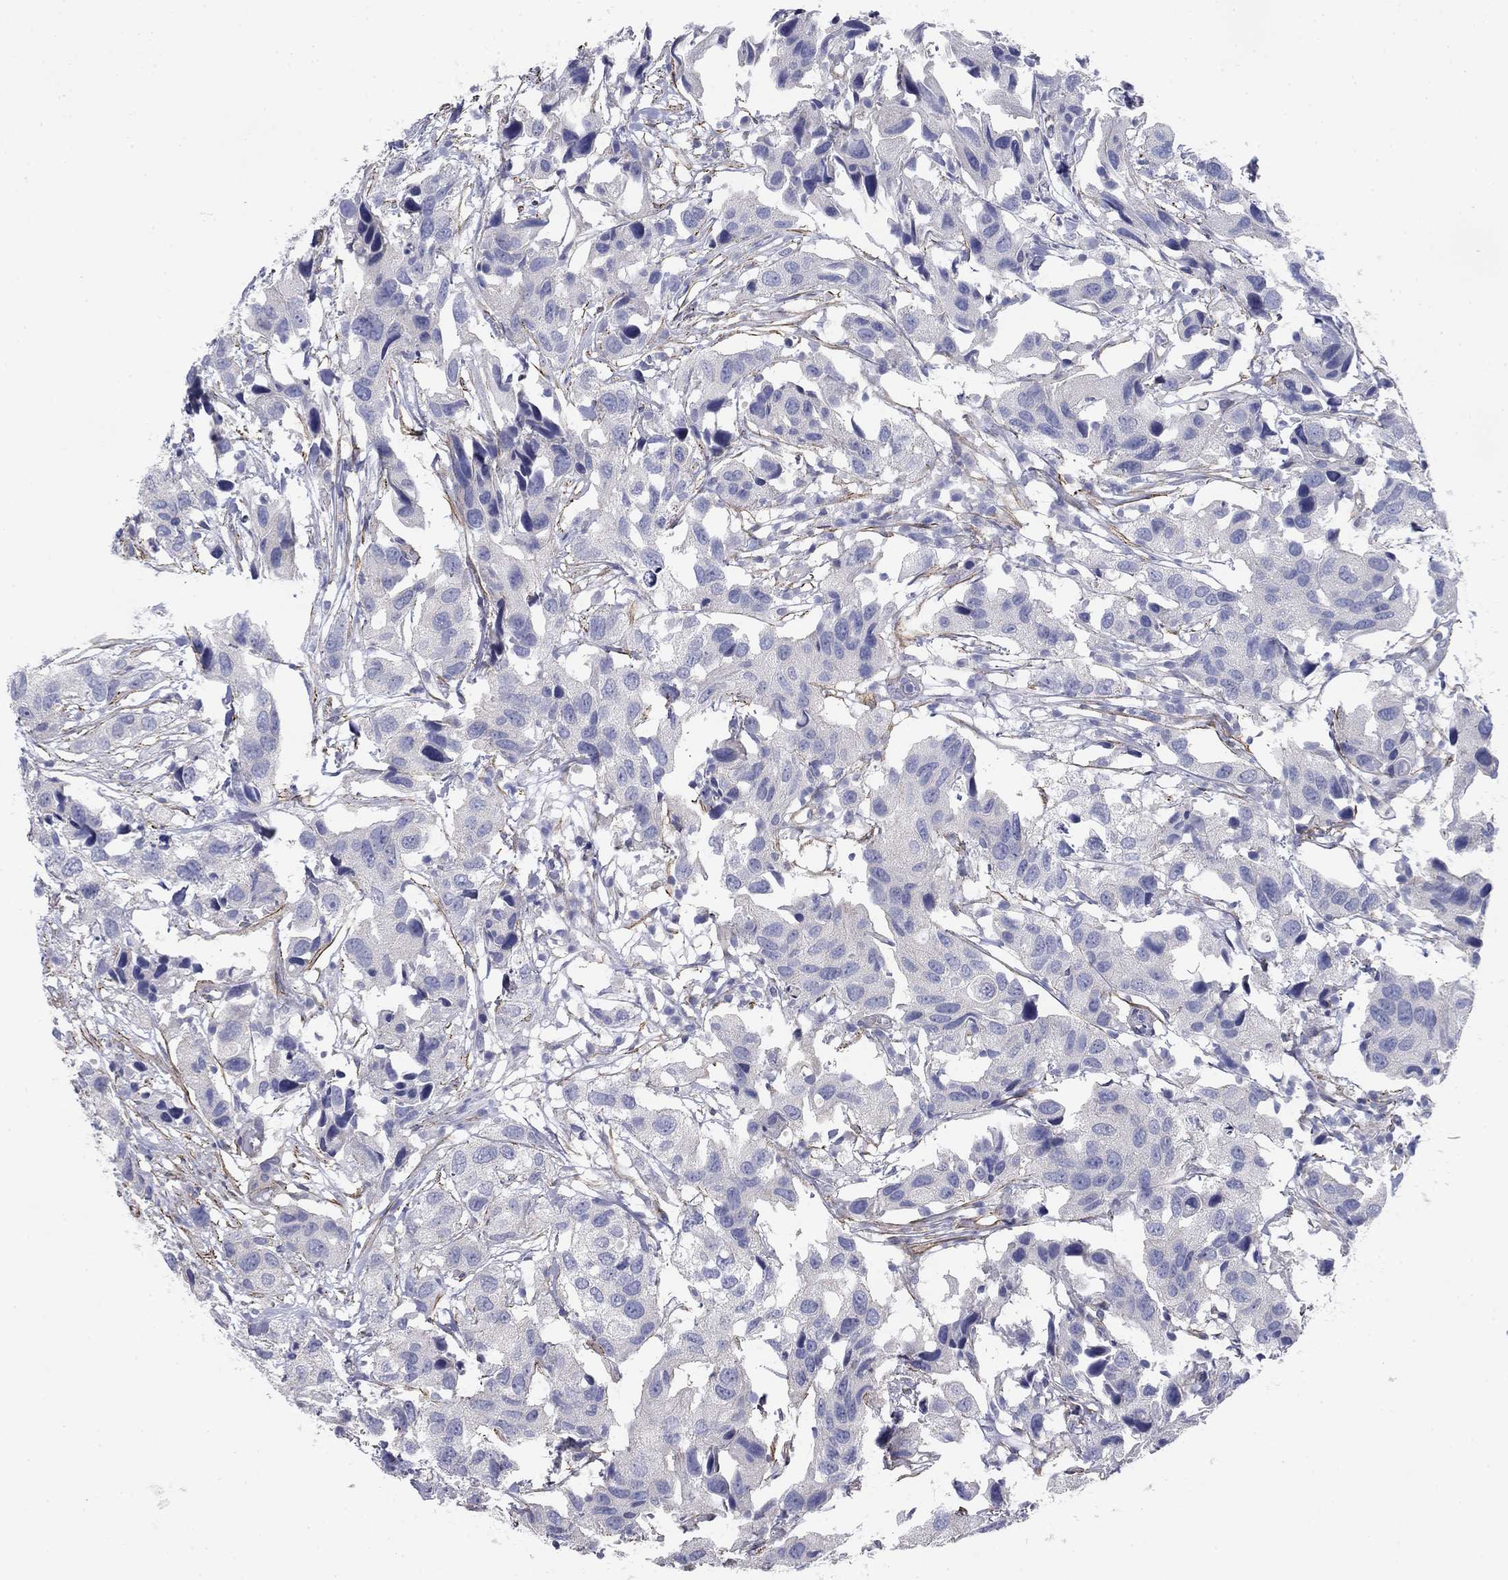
{"staining": {"intensity": "negative", "quantity": "none", "location": "none"}, "tissue": "urothelial cancer", "cell_type": "Tumor cells", "image_type": "cancer", "snomed": [{"axis": "morphology", "description": "Urothelial carcinoma, High grade"}, {"axis": "topography", "description": "Urinary bladder"}], "caption": "Immunohistochemical staining of high-grade urothelial carcinoma reveals no significant positivity in tumor cells.", "gene": "GRK7", "patient": {"sex": "male", "age": 79}}